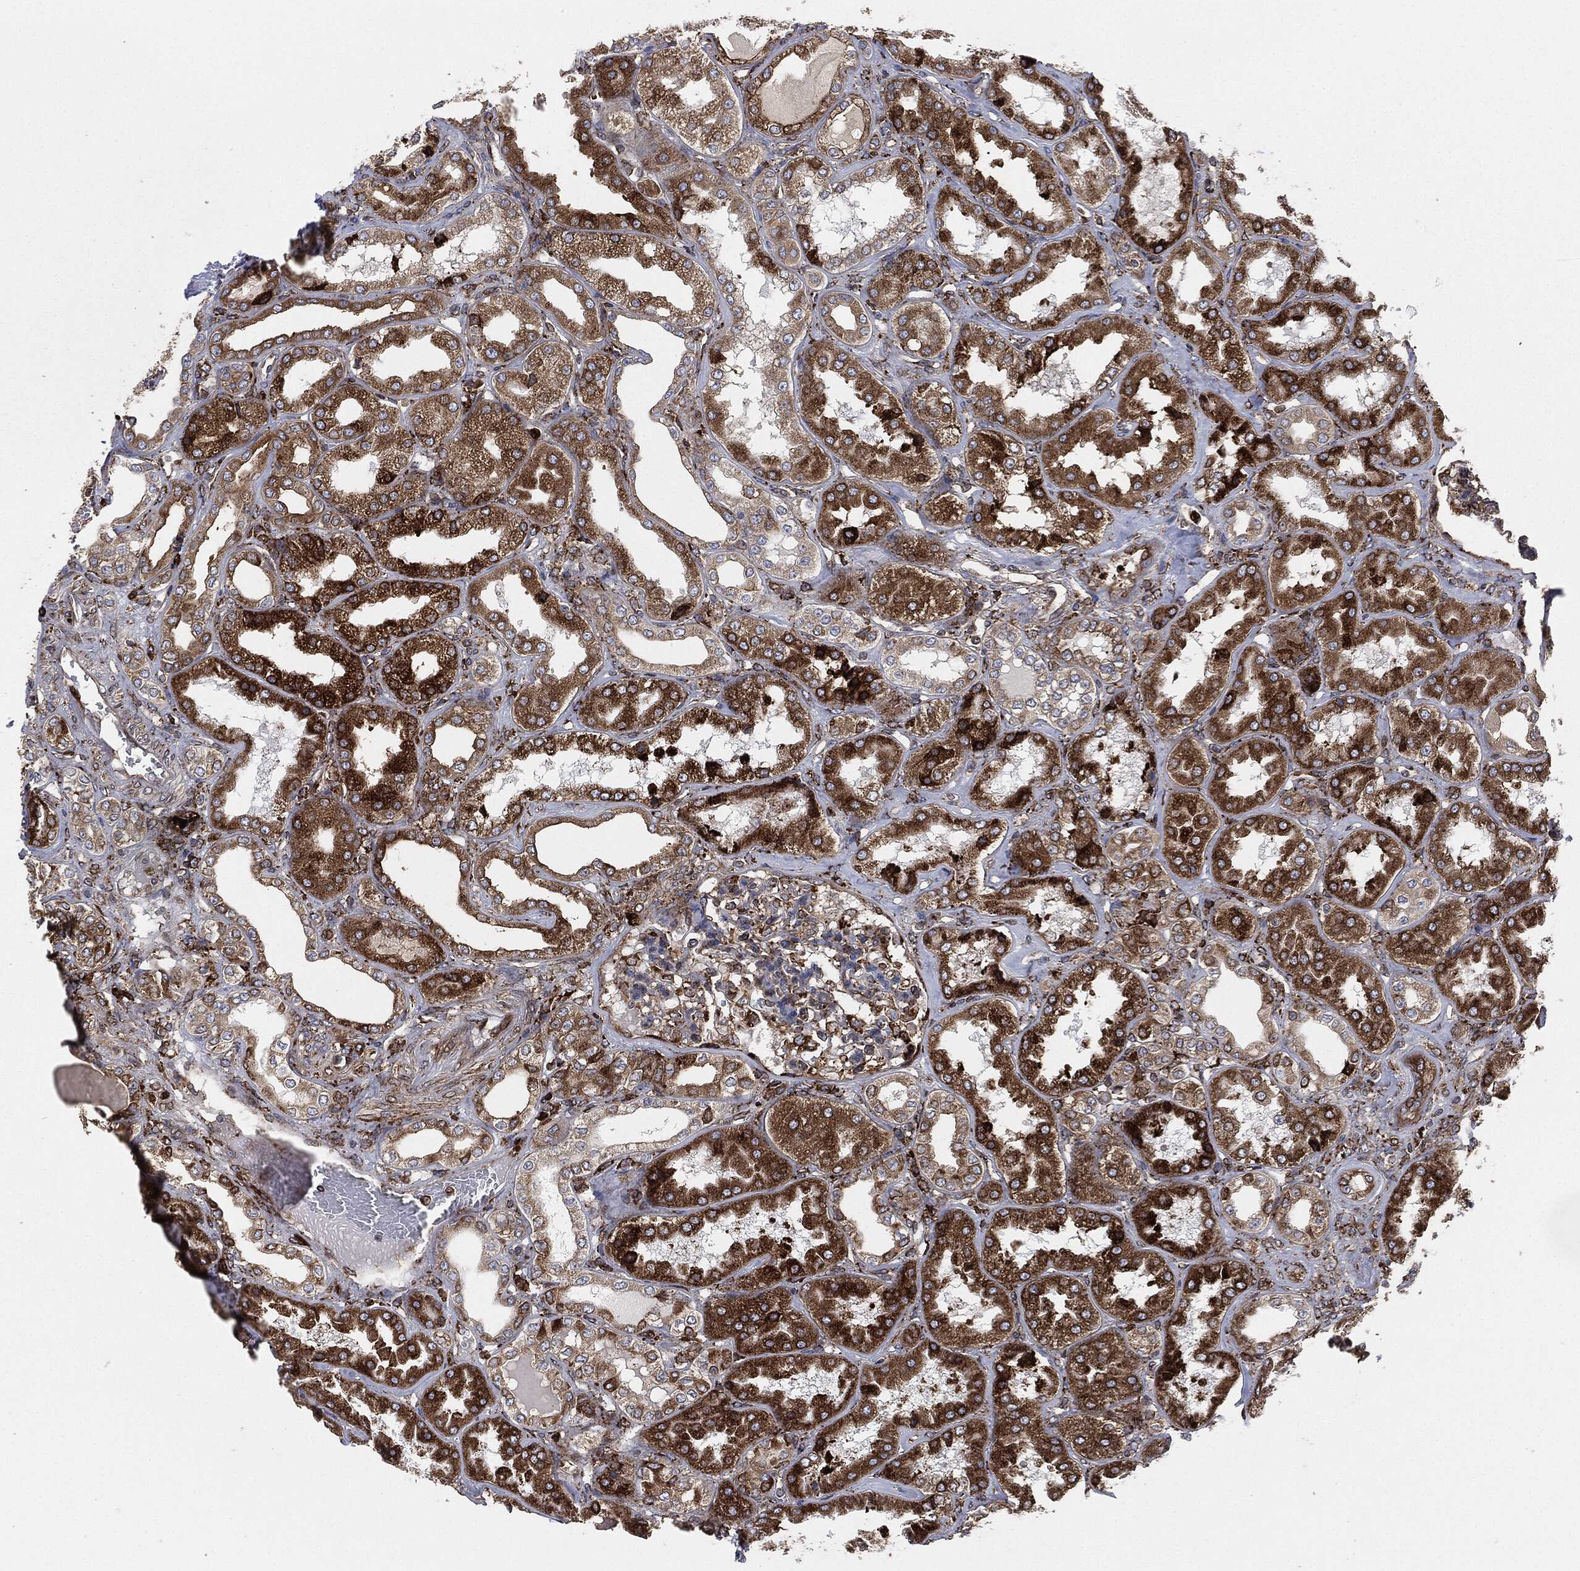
{"staining": {"intensity": "moderate", "quantity": "<25%", "location": "cytoplasmic/membranous"}, "tissue": "kidney", "cell_type": "Cells in glomeruli", "image_type": "normal", "snomed": [{"axis": "morphology", "description": "Normal tissue, NOS"}, {"axis": "topography", "description": "Kidney"}], "caption": "Immunohistochemical staining of normal kidney shows moderate cytoplasmic/membranous protein staining in about <25% of cells in glomeruli.", "gene": "CALR", "patient": {"sex": "female", "age": 56}}